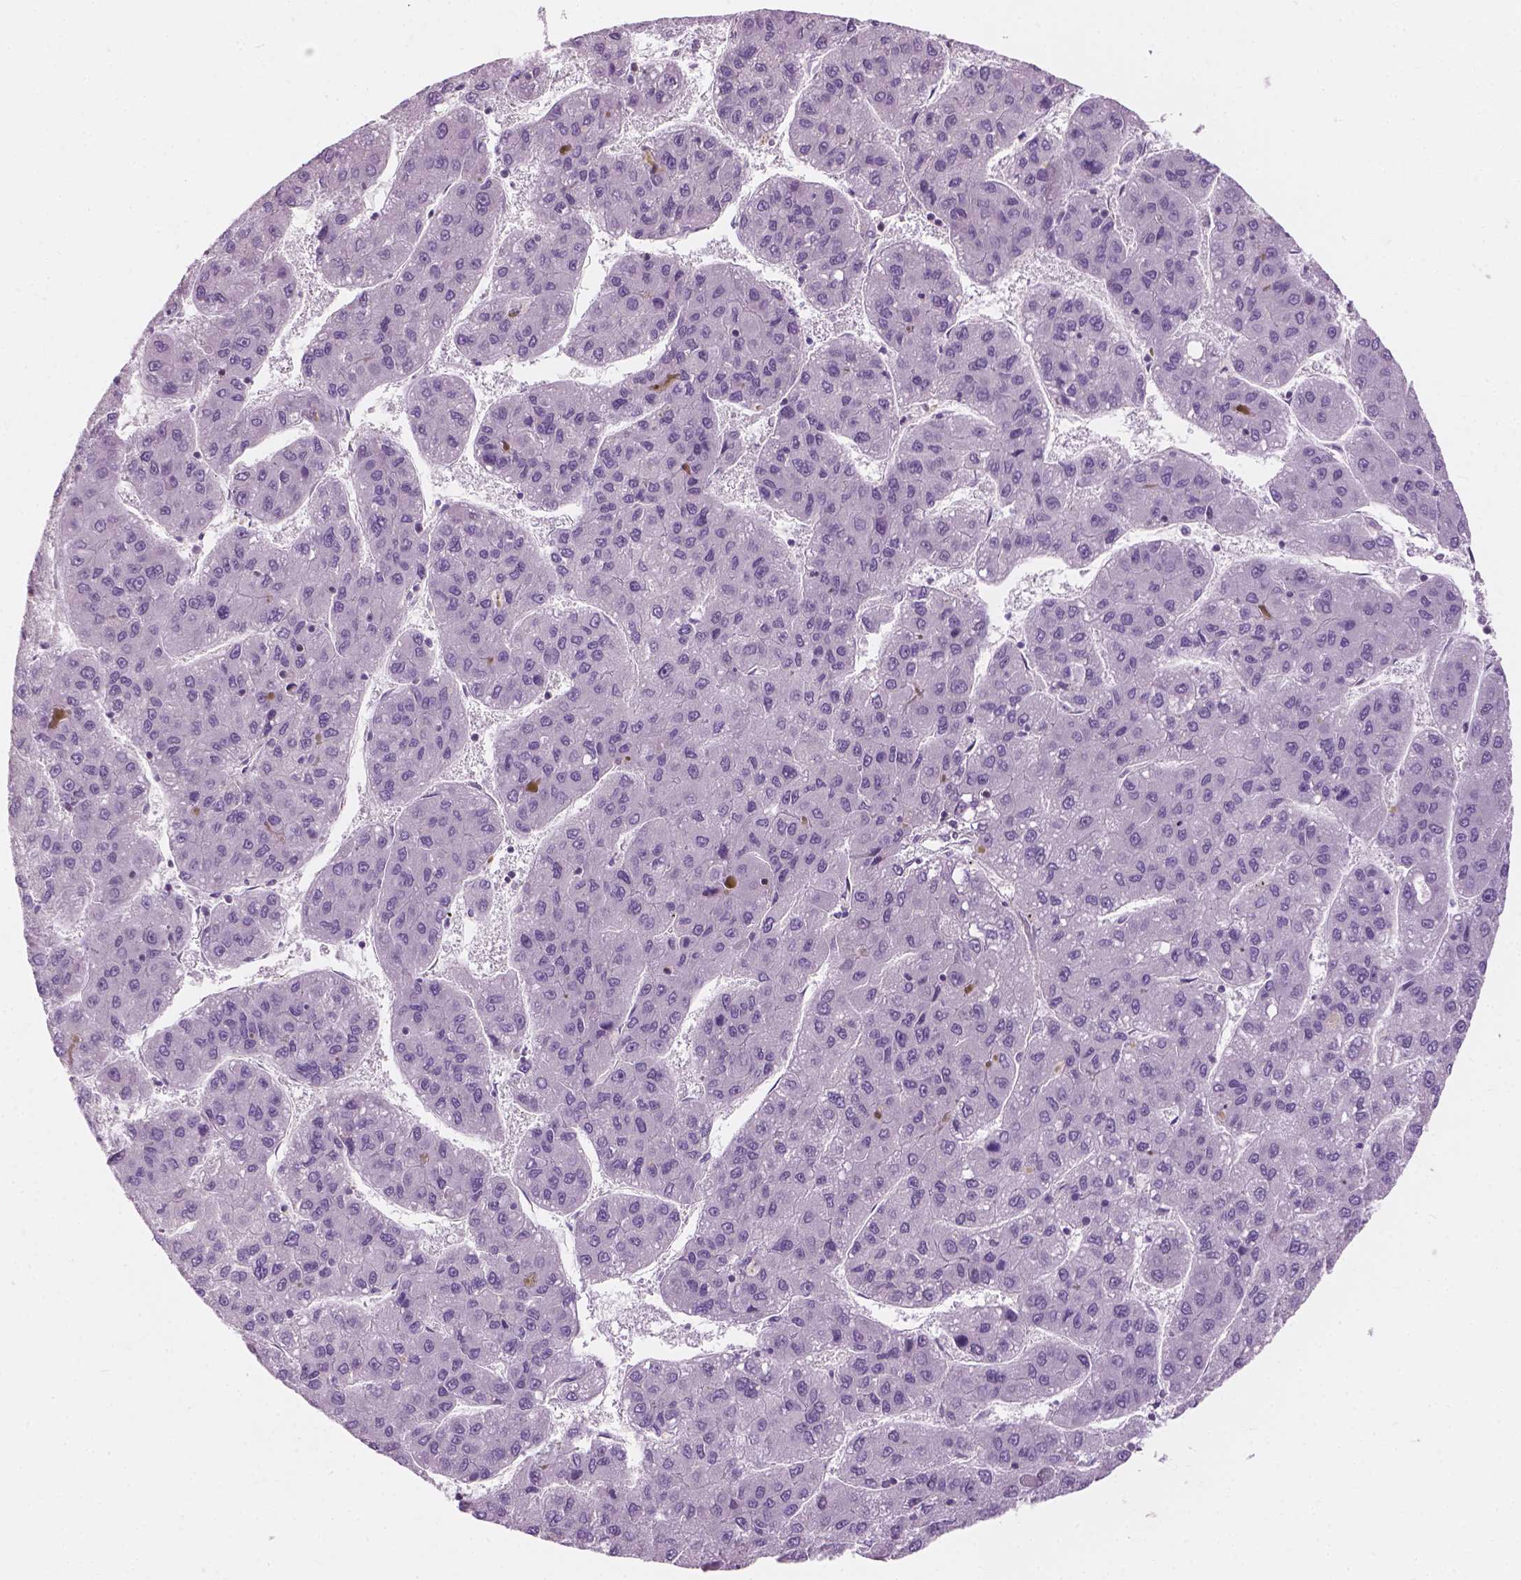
{"staining": {"intensity": "negative", "quantity": "none", "location": "none"}, "tissue": "liver cancer", "cell_type": "Tumor cells", "image_type": "cancer", "snomed": [{"axis": "morphology", "description": "Carcinoma, Hepatocellular, NOS"}, {"axis": "topography", "description": "Liver"}], "caption": "Tumor cells show no significant protein expression in liver cancer (hepatocellular carcinoma).", "gene": "CFAP126", "patient": {"sex": "female", "age": 82}}